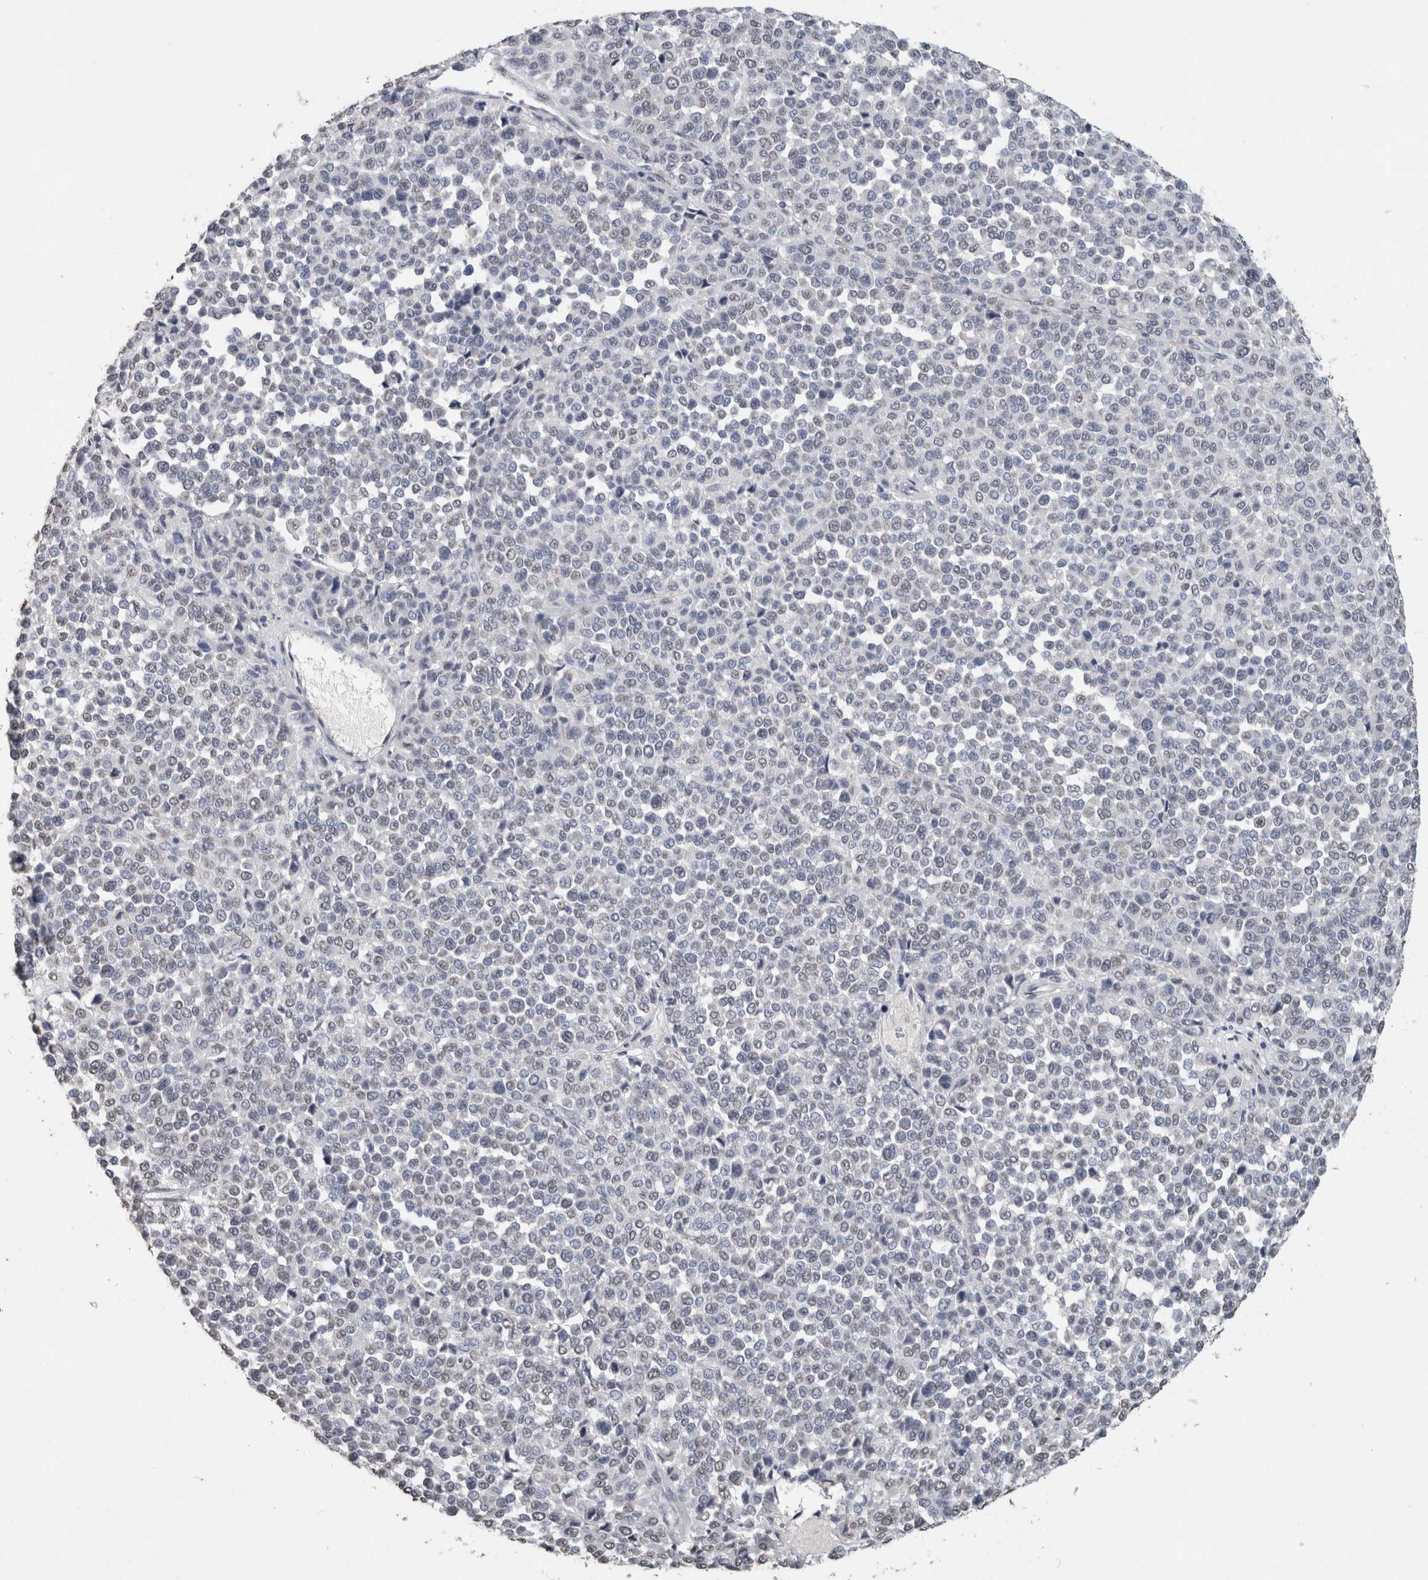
{"staining": {"intensity": "negative", "quantity": "none", "location": "none"}, "tissue": "melanoma", "cell_type": "Tumor cells", "image_type": "cancer", "snomed": [{"axis": "morphology", "description": "Malignant melanoma, Metastatic site"}, {"axis": "topography", "description": "Pancreas"}], "caption": "DAB (3,3'-diaminobenzidine) immunohistochemical staining of human malignant melanoma (metastatic site) demonstrates no significant staining in tumor cells.", "gene": "LTBP1", "patient": {"sex": "female", "age": 30}}